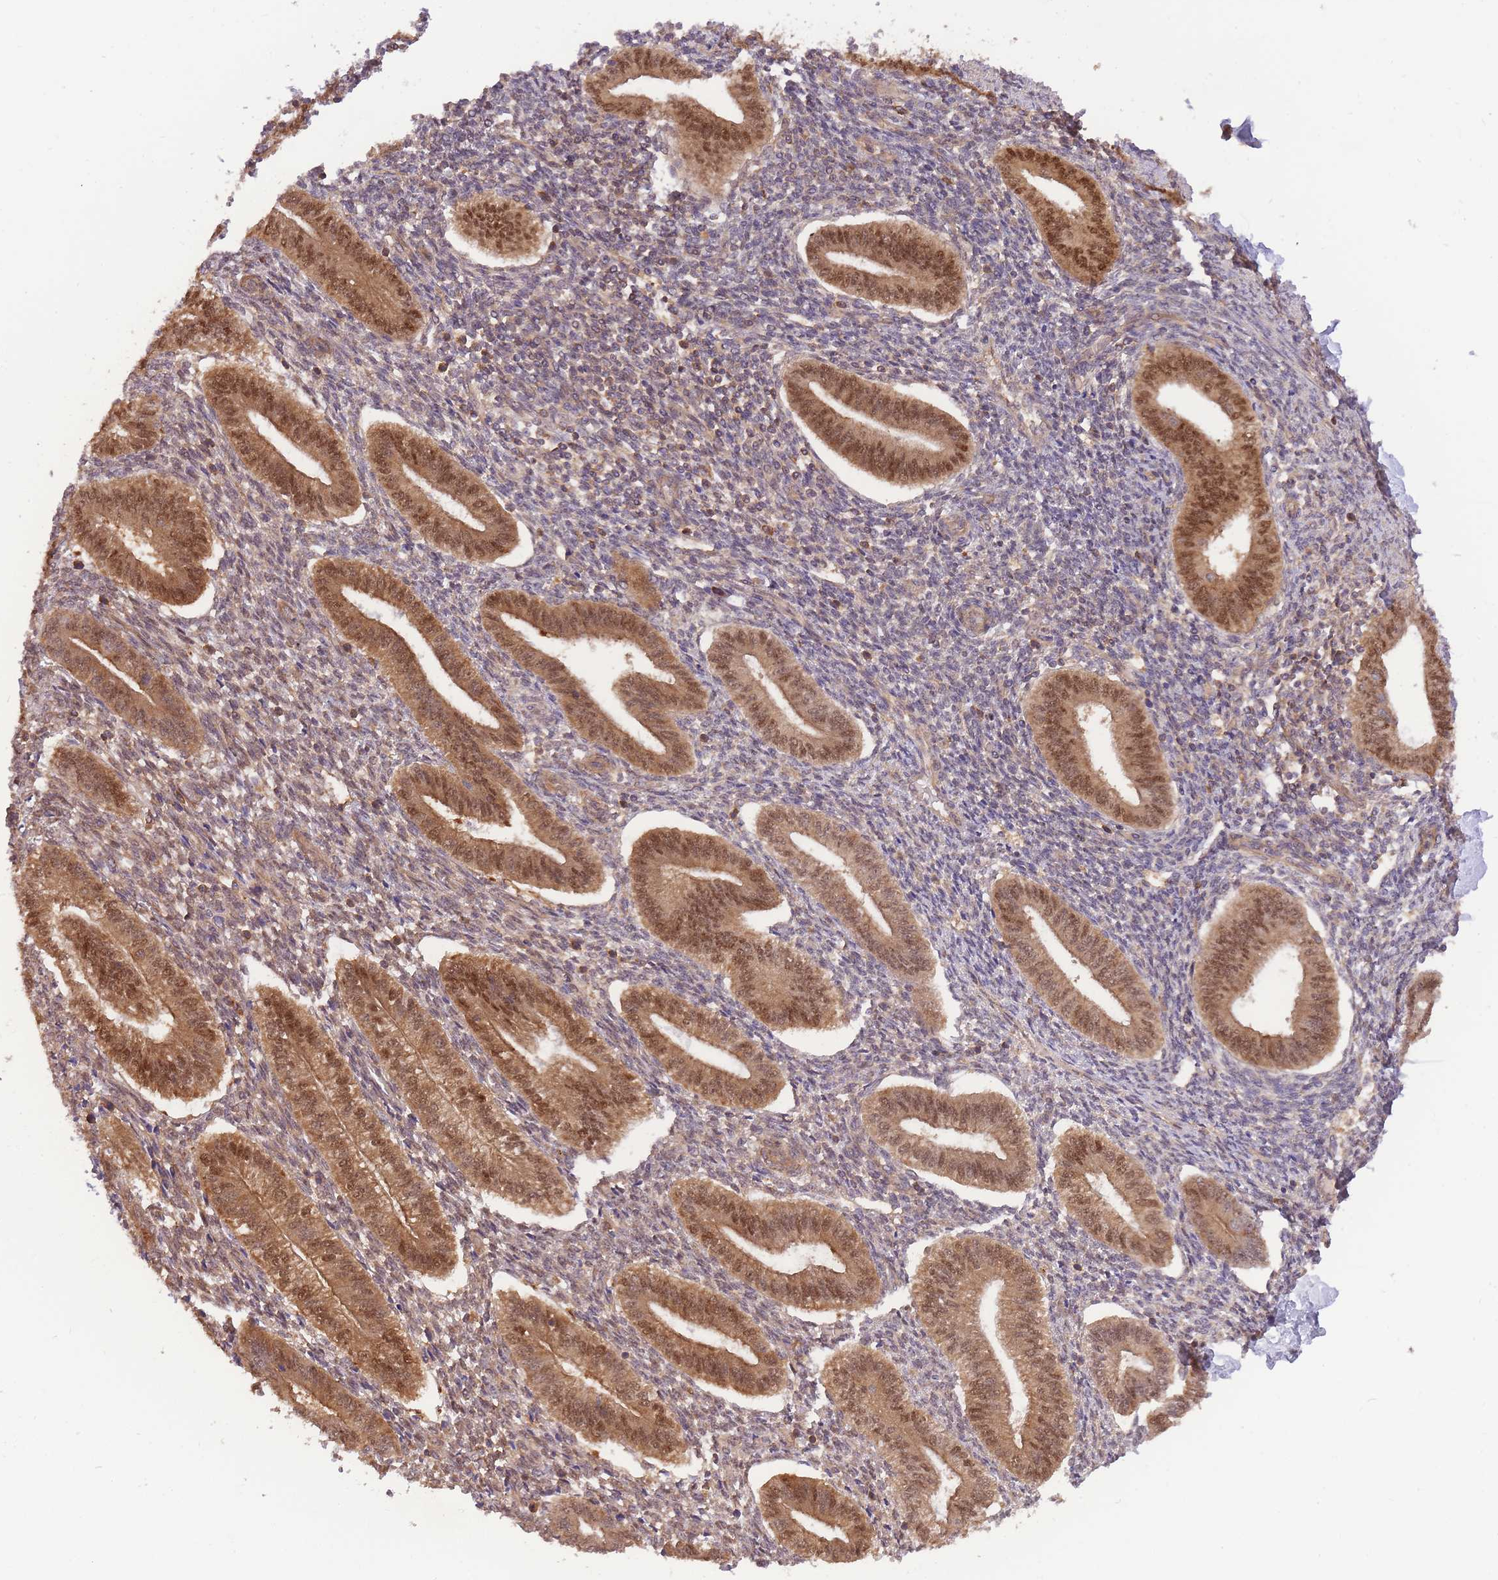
{"staining": {"intensity": "moderate", "quantity": "25%-75%", "location": "cytoplasmic/membranous"}, "tissue": "endometrium", "cell_type": "Cells in endometrial stroma", "image_type": "normal", "snomed": [{"axis": "morphology", "description": "Normal tissue, NOS"}, {"axis": "topography", "description": "Endometrium"}], "caption": "Immunohistochemistry micrograph of unremarkable human endometrium stained for a protein (brown), which displays medium levels of moderate cytoplasmic/membranous positivity in about 25%-75% of cells in endometrial stroma.", "gene": "PREP", "patient": {"sex": "female", "age": 34}}